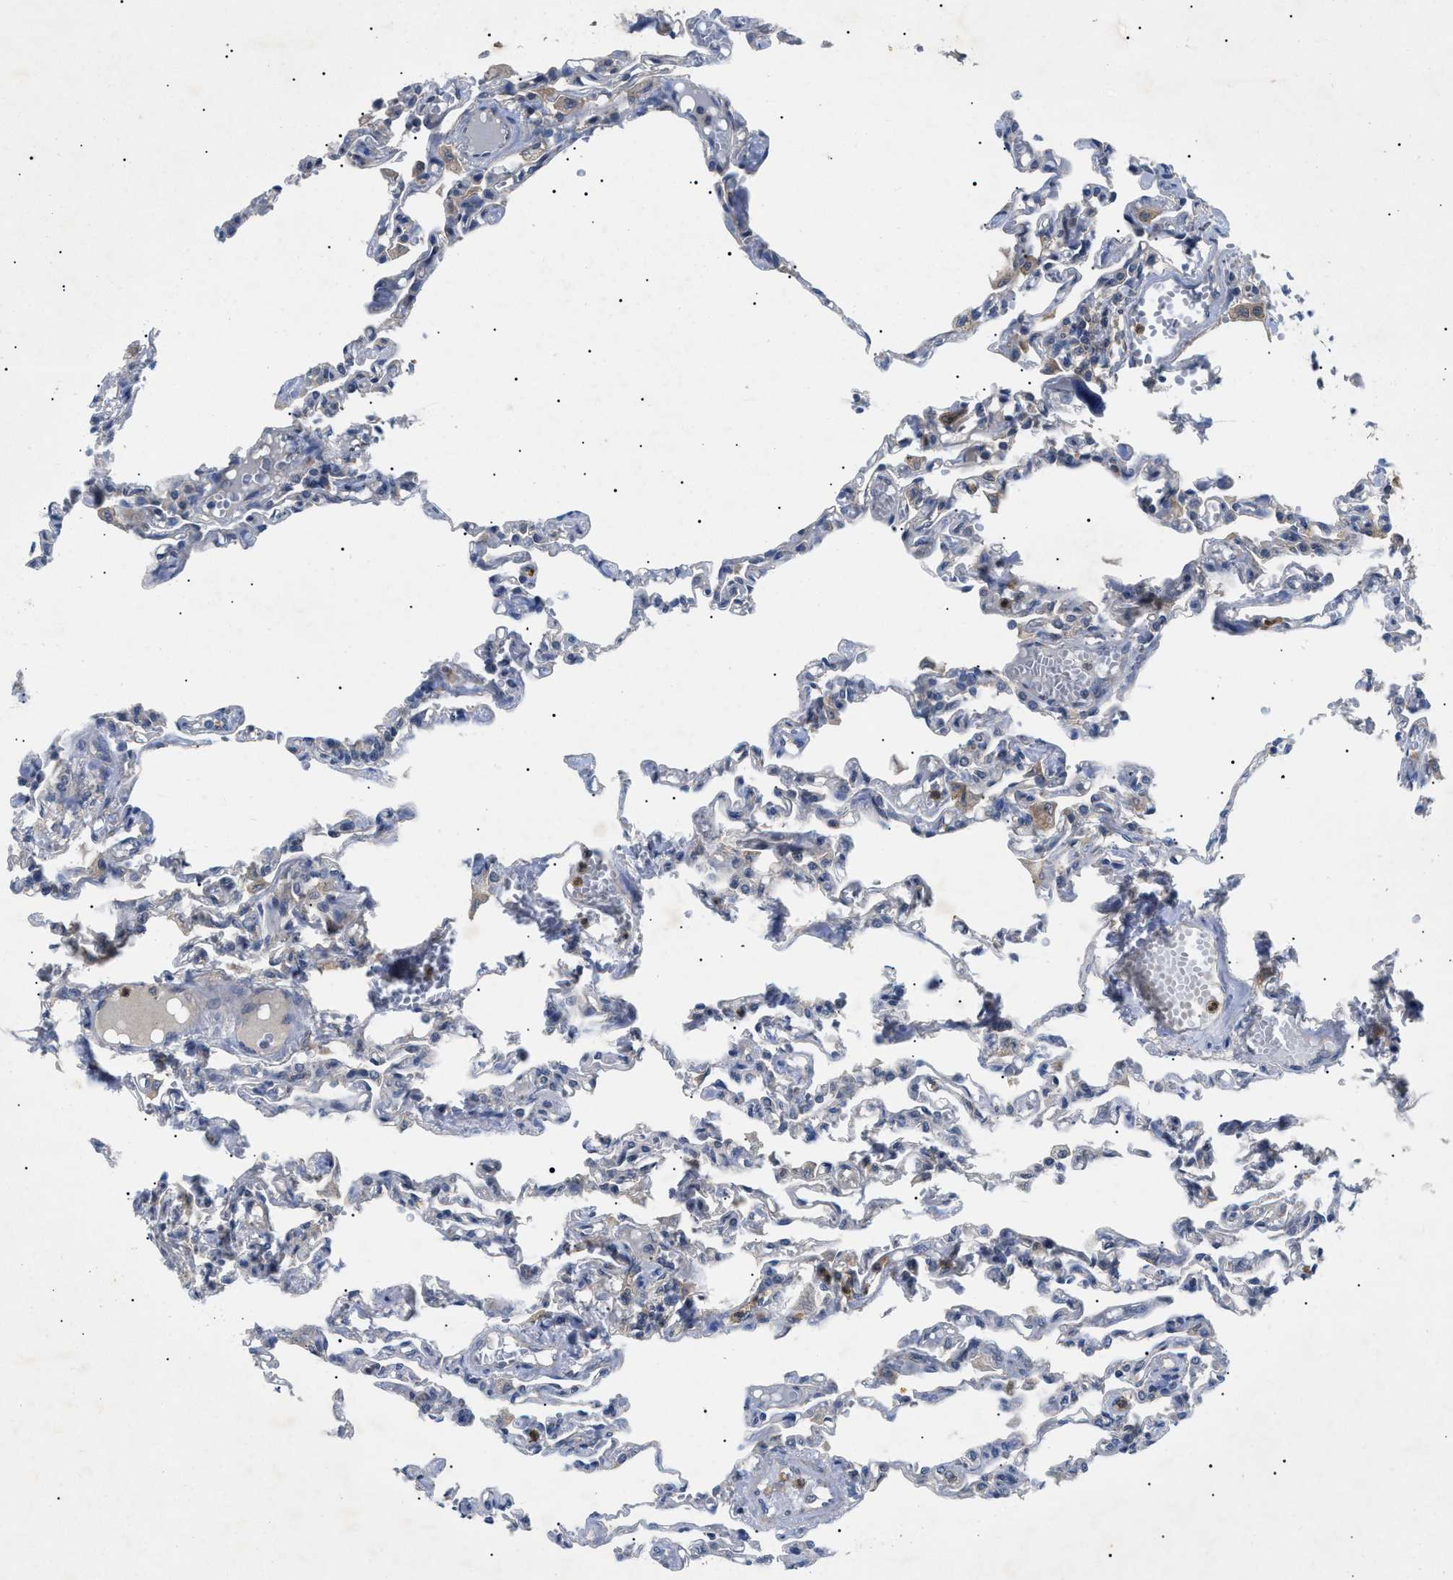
{"staining": {"intensity": "weak", "quantity": "<25%", "location": "cytoplasmic/membranous"}, "tissue": "lung", "cell_type": "Alveolar cells", "image_type": "normal", "snomed": [{"axis": "morphology", "description": "Normal tissue, NOS"}, {"axis": "topography", "description": "Lung"}], "caption": "Immunohistochemistry (IHC) histopathology image of unremarkable lung: human lung stained with DAB (3,3'-diaminobenzidine) demonstrates no significant protein positivity in alveolar cells.", "gene": "RIPK1", "patient": {"sex": "male", "age": 21}}